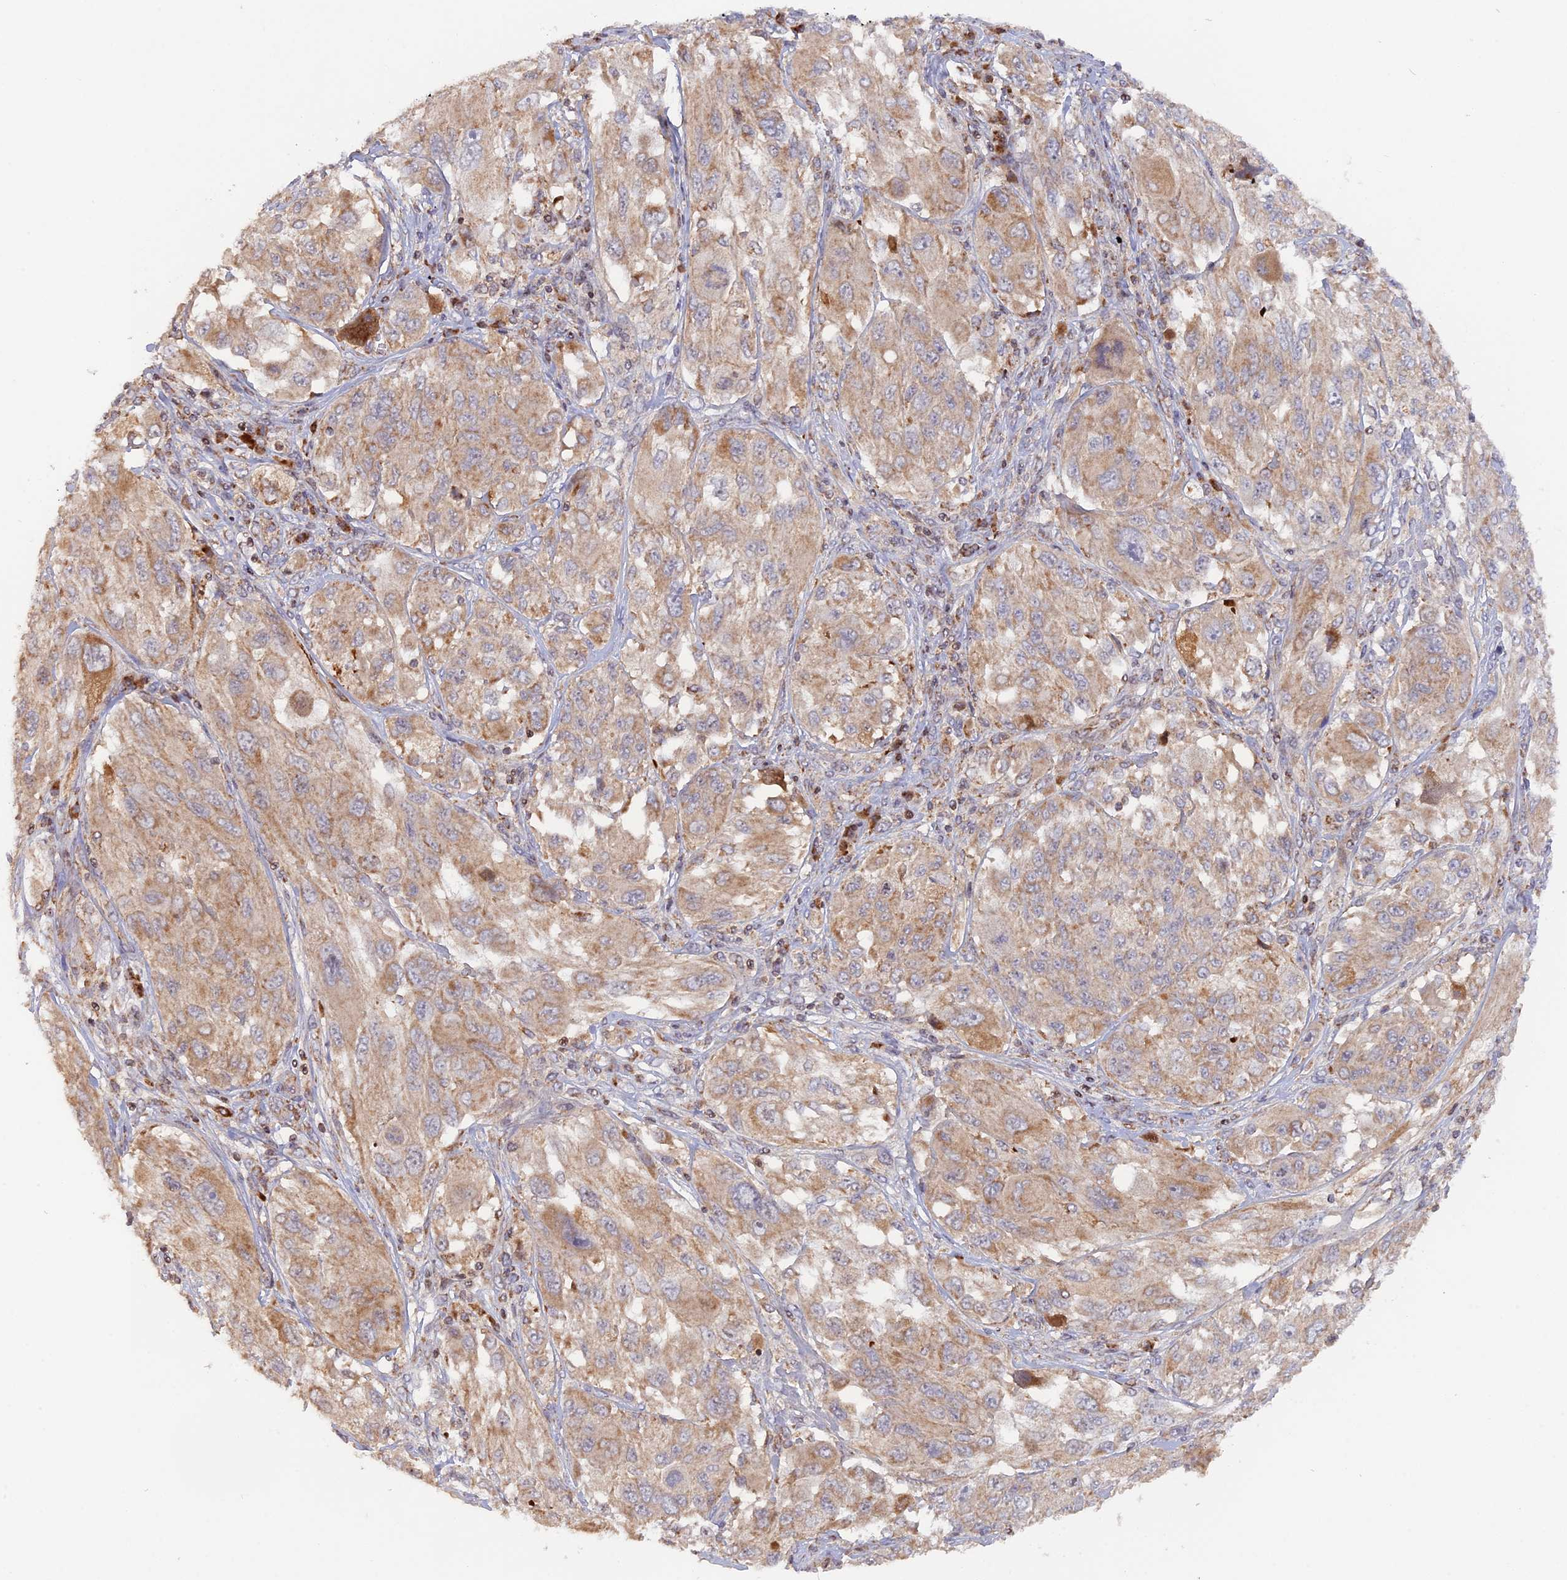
{"staining": {"intensity": "weak", "quantity": ">75%", "location": "cytoplasmic/membranous"}, "tissue": "melanoma", "cell_type": "Tumor cells", "image_type": "cancer", "snomed": [{"axis": "morphology", "description": "Malignant melanoma, NOS"}, {"axis": "topography", "description": "Skin"}], "caption": "This micrograph reveals immunohistochemistry staining of human malignant melanoma, with low weak cytoplasmic/membranous expression in about >75% of tumor cells.", "gene": "MPV17L", "patient": {"sex": "female", "age": 91}}